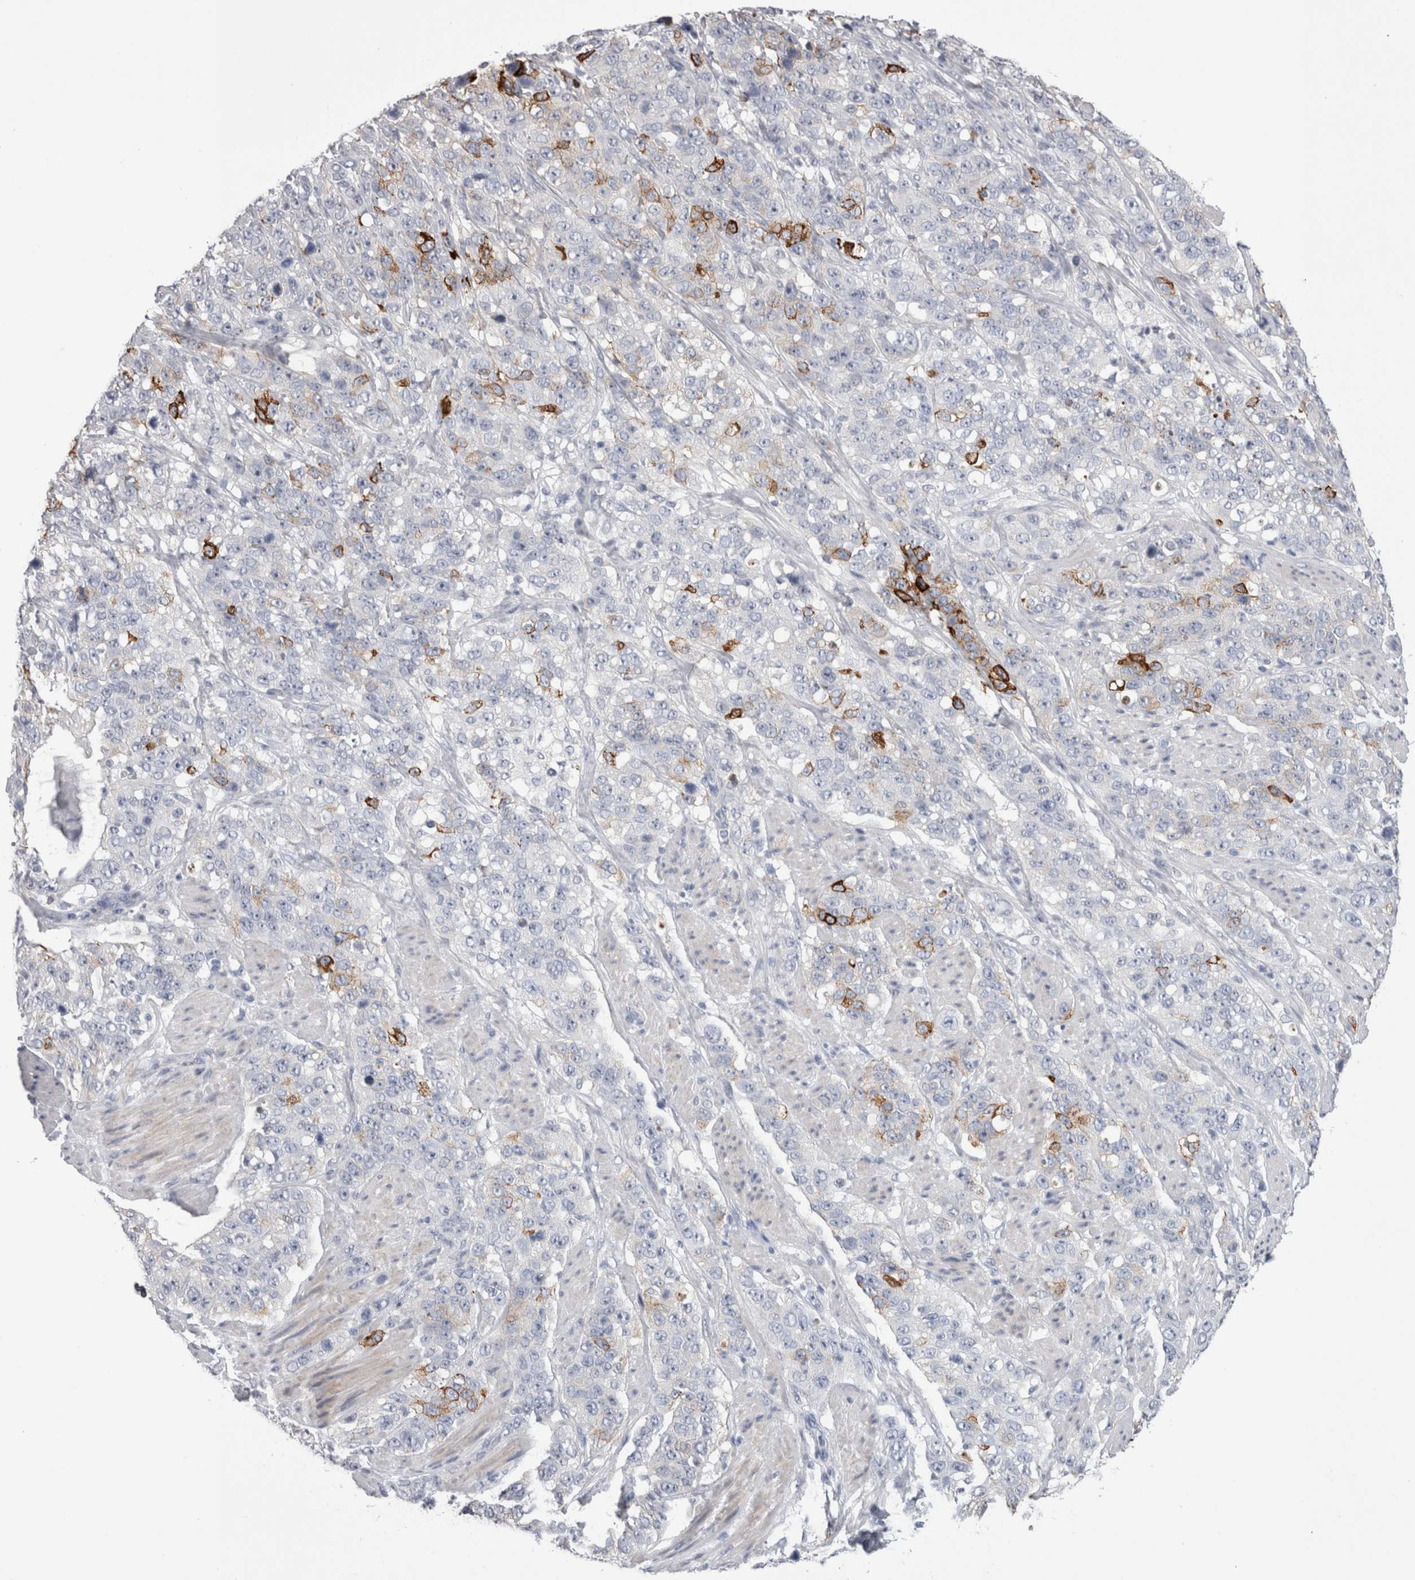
{"staining": {"intensity": "strong", "quantity": "<25%", "location": "cytoplasmic/membranous"}, "tissue": "stomach cancer", "cell_type": "Tumor cells", "image_type": "cancer", "snomed": [{"axis": "morphology", "description": "Adenocarcinoma, NOS"}, {"axis": "topography", "description": "Stomach"}], "caption": "A high-resolution histopathology image shows immunohistochemistry staining of adenocarcinoma (stomach), which shows strong cytoplasmic/membranous expression in approximately <25% of tumor cells. Using DAB (3,3'-diaminobenzidine) (brown) and hematoxylin (blue) stains, captured at high magnification using brightfield microscopy.", "gene": "PWP2", "patient": {"sex": "male", "age": 48}}